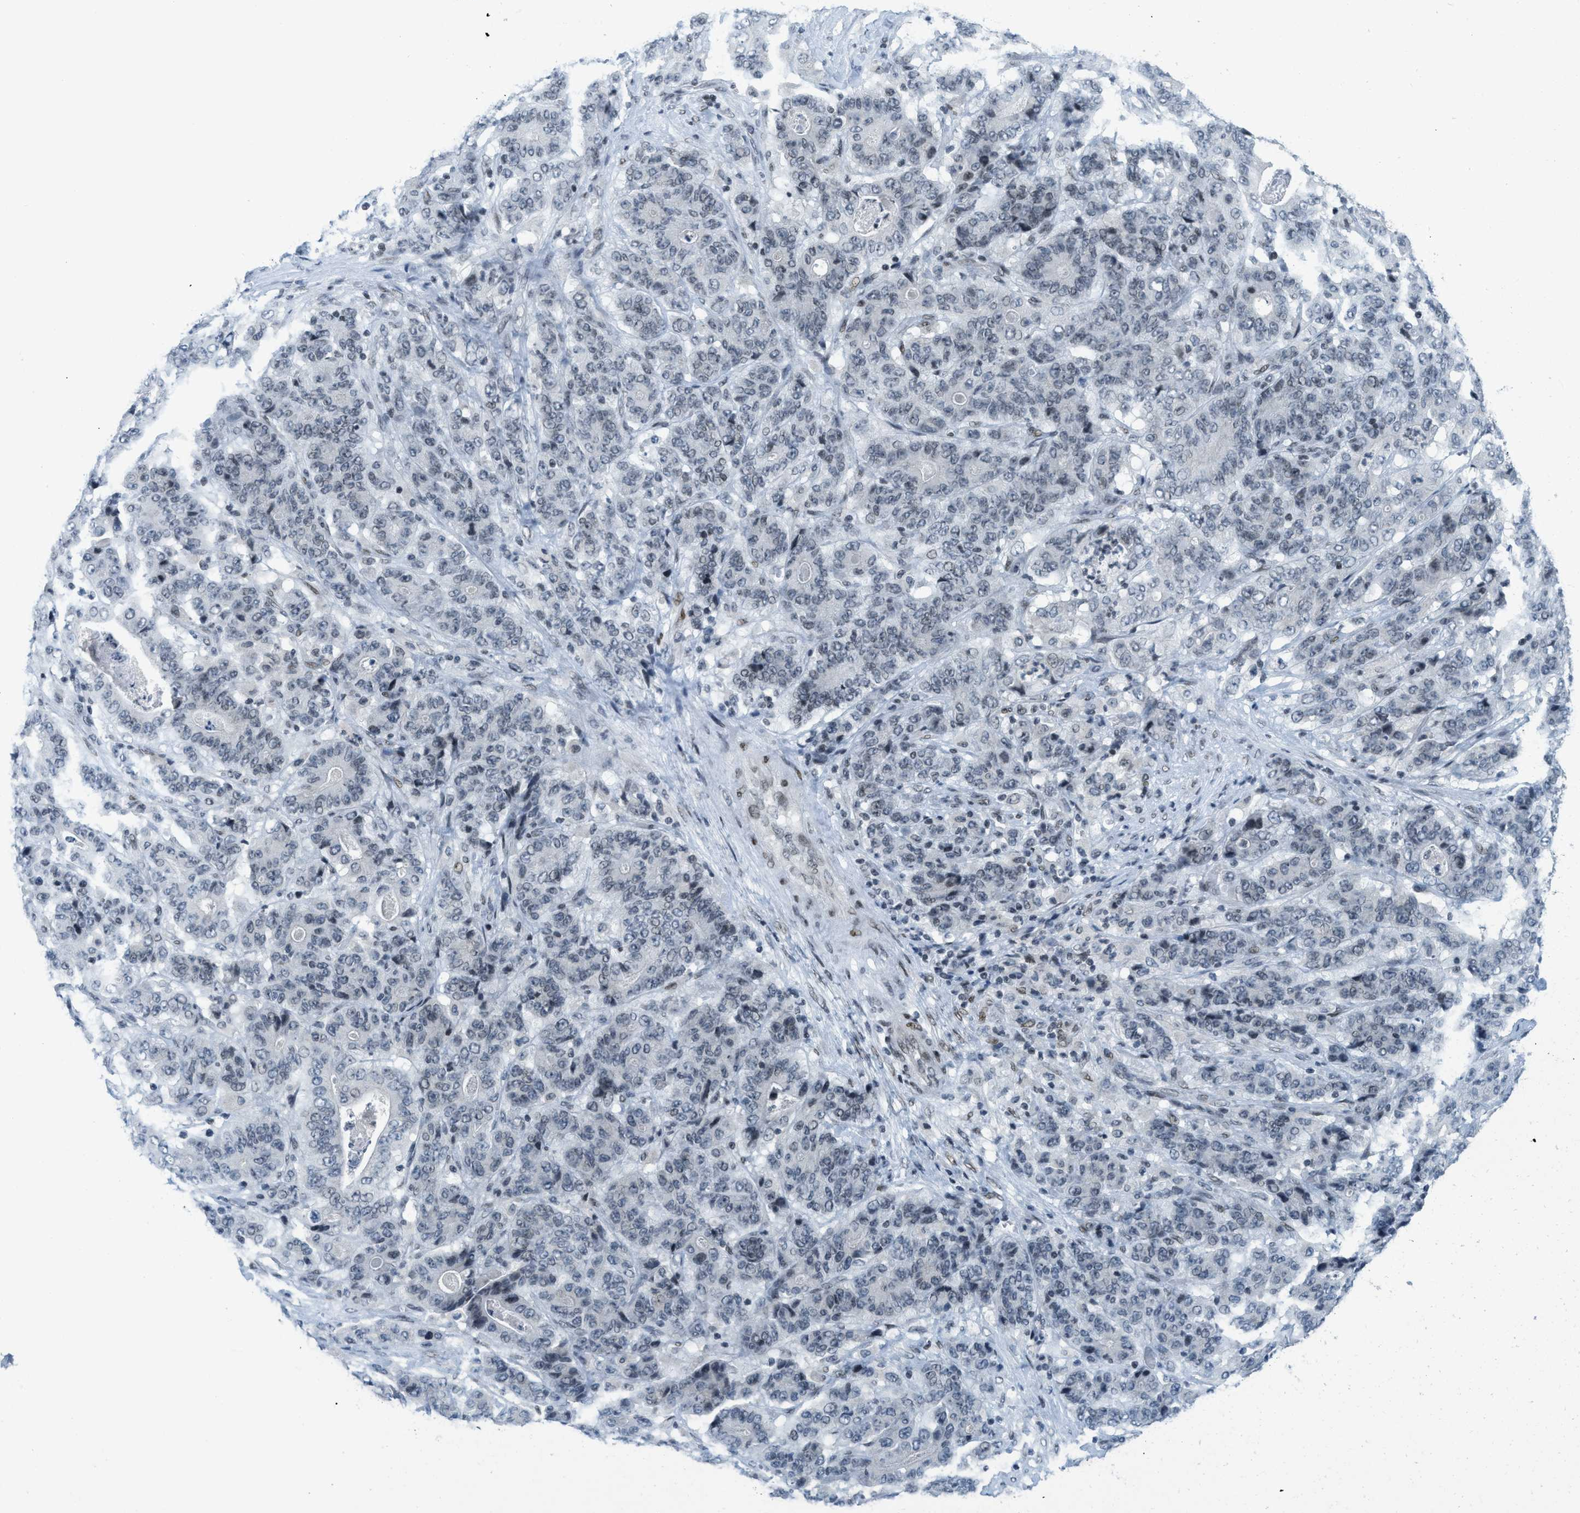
{"staining": {"intensity": "weak", "quantity": "<25%", "location": "nuclear"}, "tissue": "stomach cancer", "cell_type": "Tumor cells", "image_type": "cancer", "snomed": [{"axis": "morphology", "description": "Adenocarcinoma, NOS"}, {"axis": "topography", "description": "Stomach"}], "caption": "The immunohistochemistry (IHC) histopathology image has no significant expression in tumor cells of stomach adenocarcinoma tissue.", "gene": "PBX1", "patient": {"sex": "female", "age": 73}}